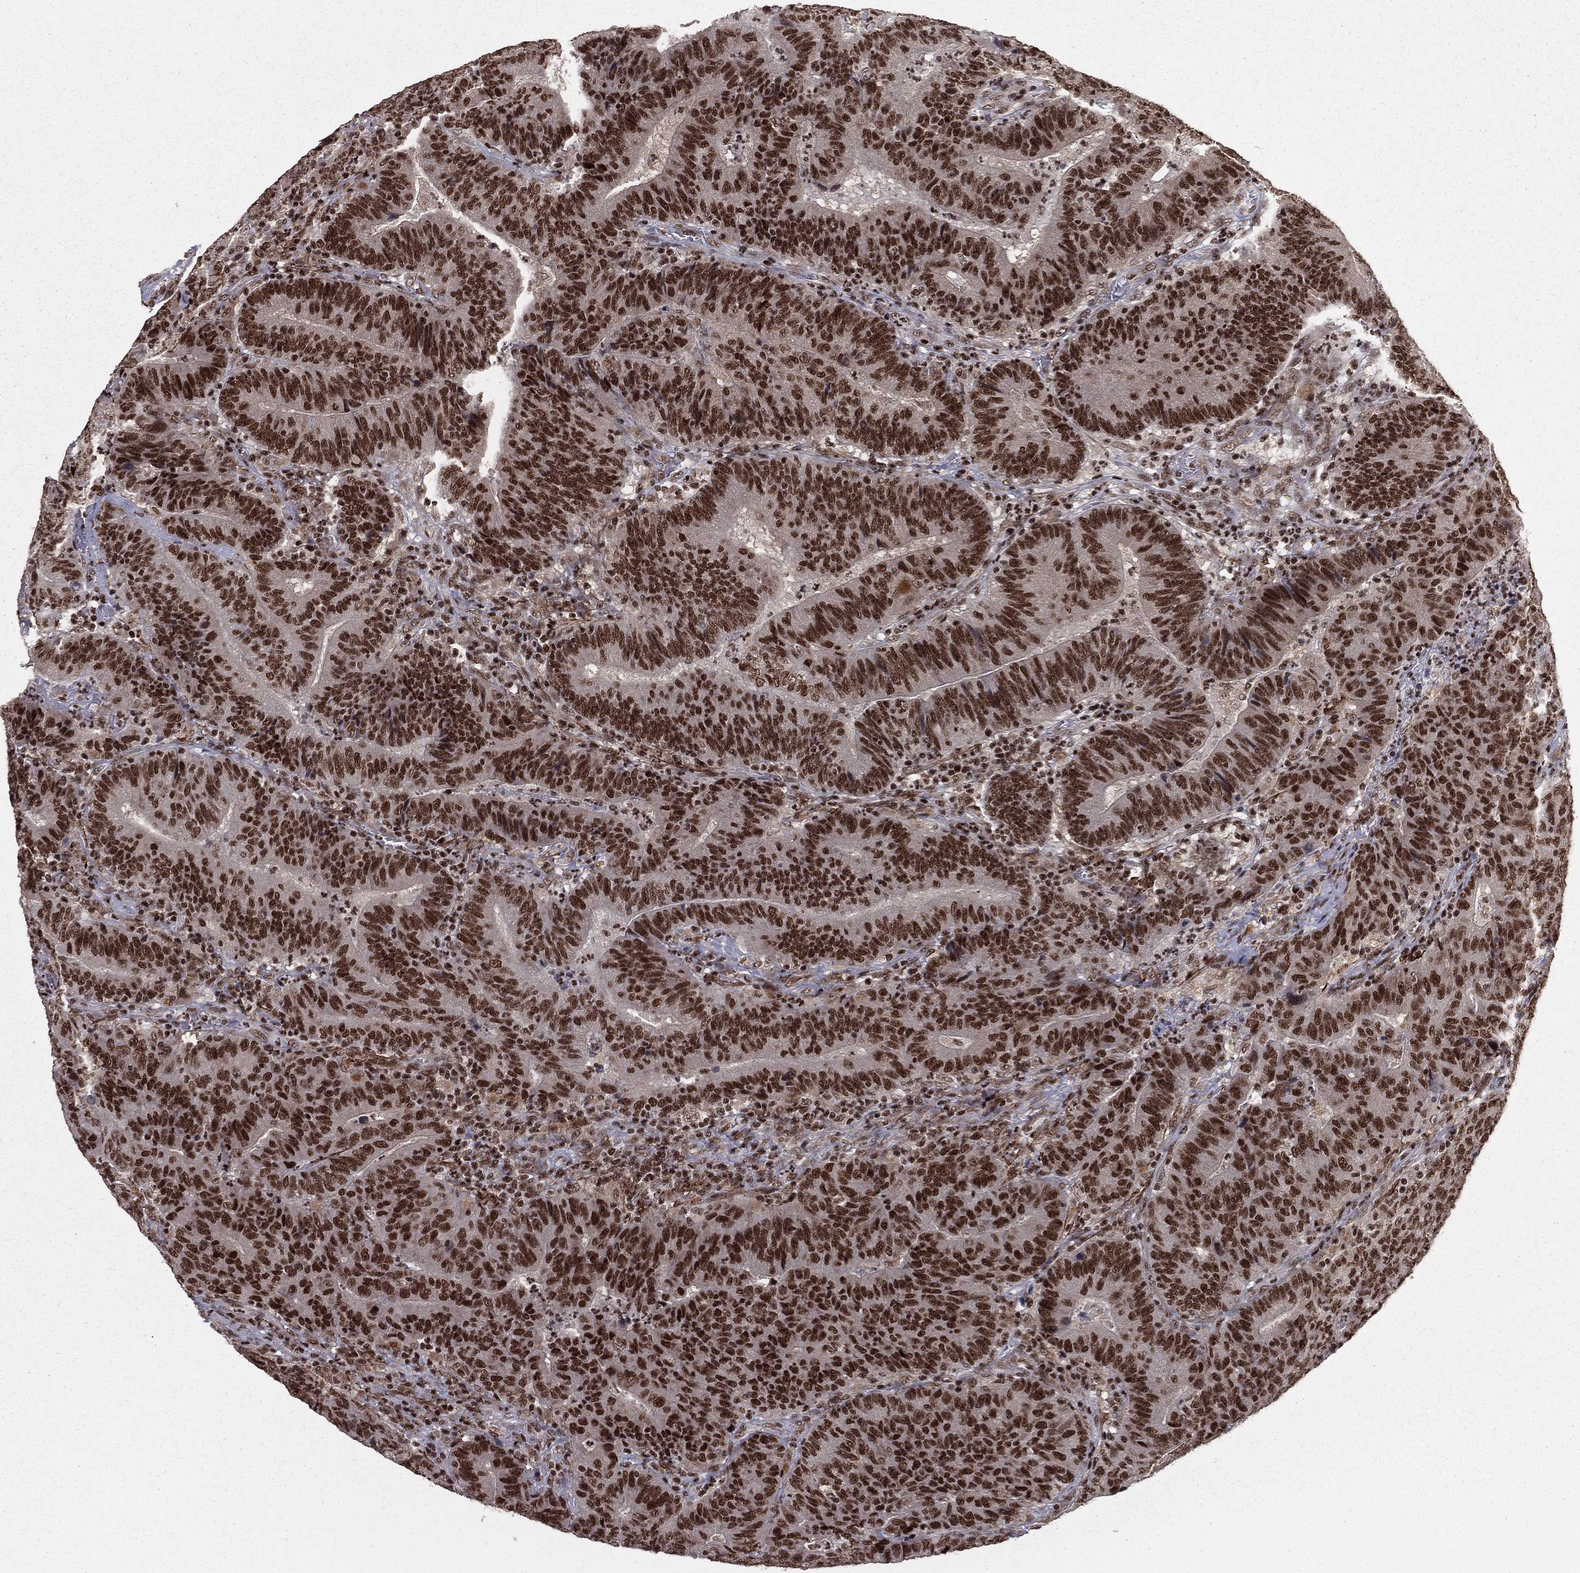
{"staining": {"intensity": "strong", "quantity": ">75%", "location": "nuclear"}, "tissue": "colorectal cancer", "cell_type": "Tumor cells", "image_type": "cancer", "snomed": [{"axis": "morphology", "description": "Adenocarcinoma, NOS"}, {"axis": "topography", "description": "Colon"}], "caption": "Tumor cells show high levels of strong nuclear positivity in approximately >75% of cells in colorectal cancer. (DAB (3,3'-diaminobenzidine) IHC with brightfield microscopy, high magnification).", "gene": "NFYB", "patient": {"sex": "female", "age": 75}}